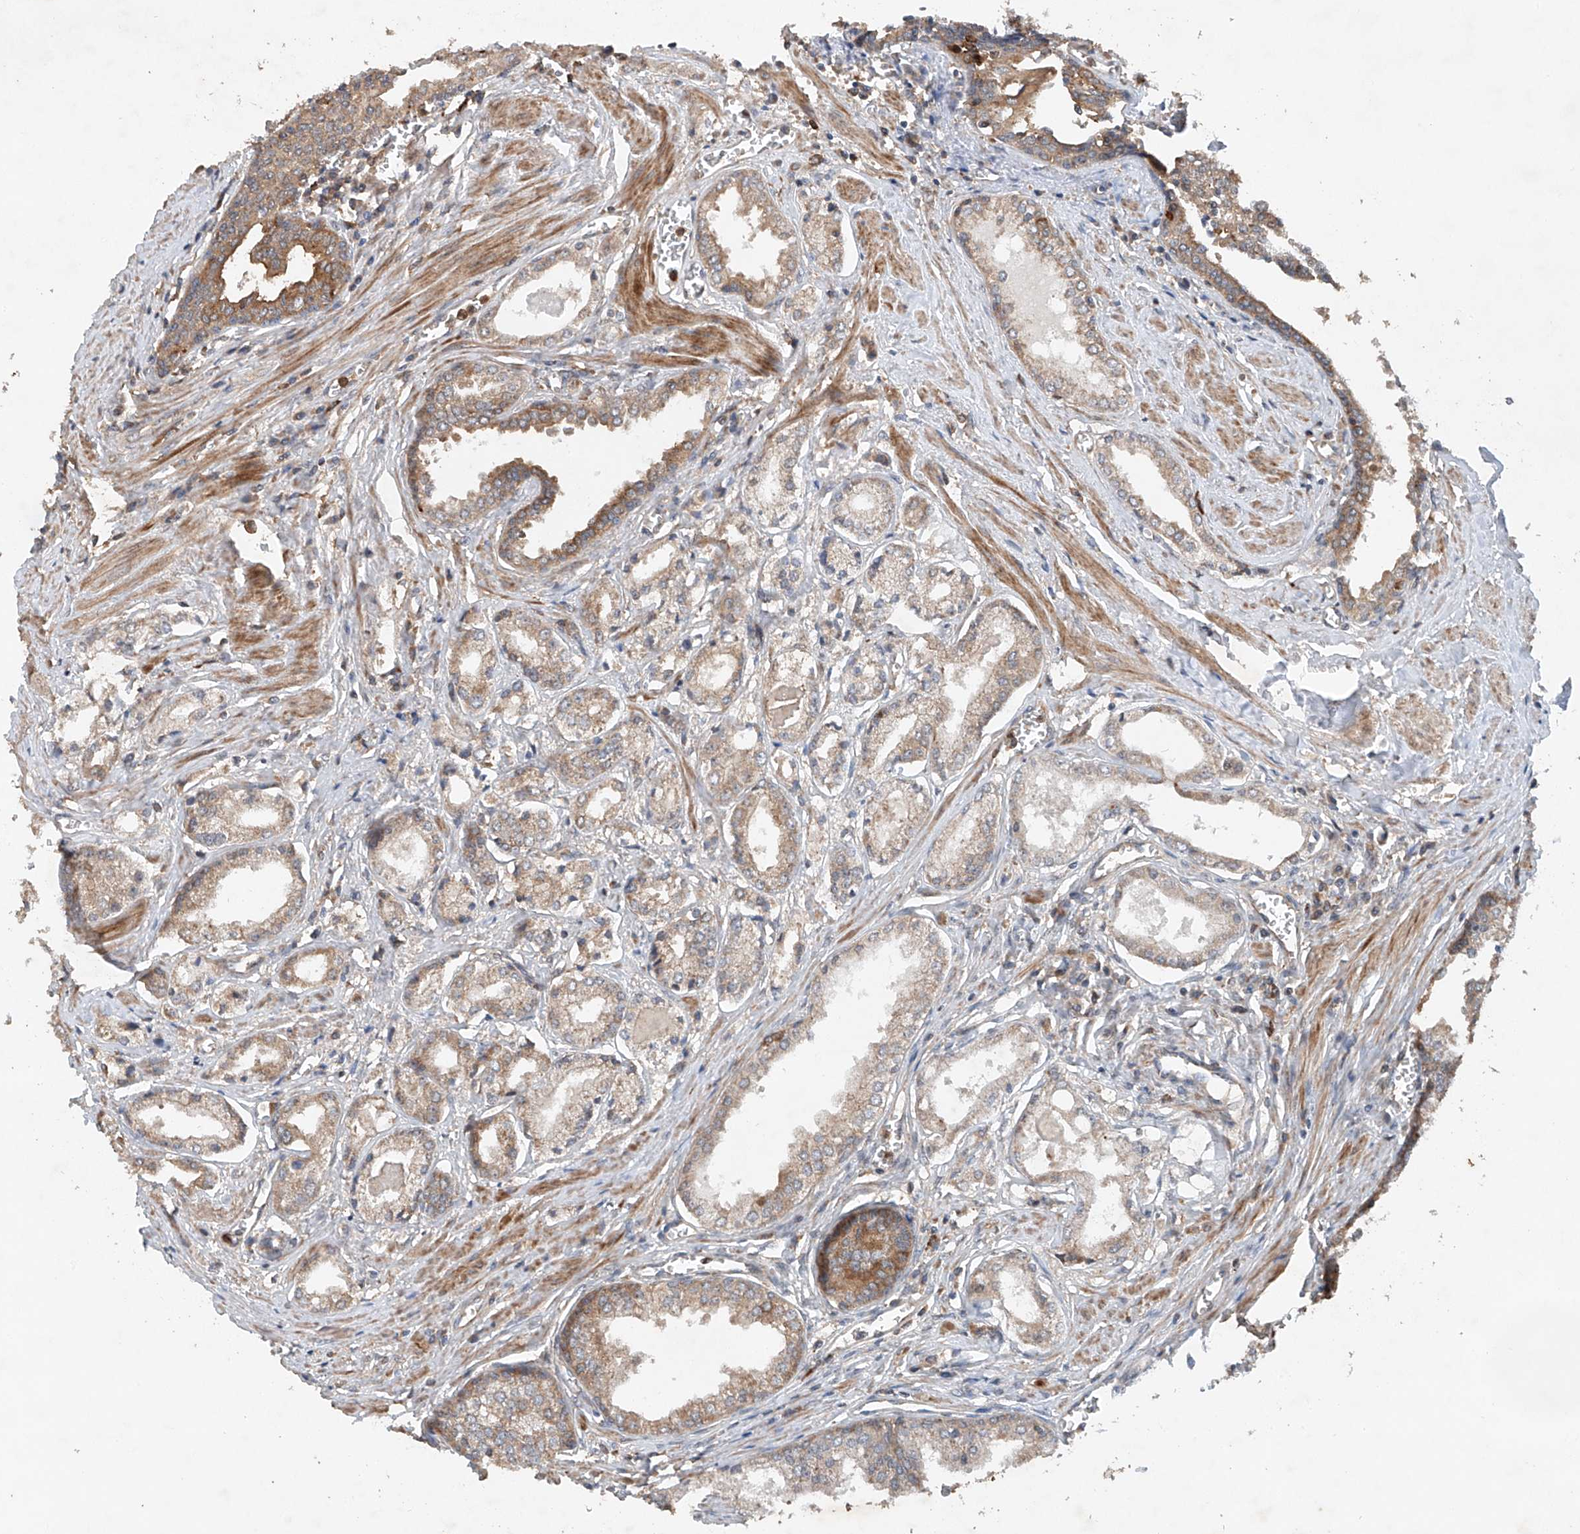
{"staining": {"intensity": "moderate", "quantity": "<25%", "location": "cytoplasmic/membranous"}, "tissue": "prostate cancer", "cell_type": "Tumor cells", "image_type": "cancer", "snomed": [{"axis": "morphology", "description": "Adenocarcinoma, Low grade"}, {"axis": "topography", "description": "Prostate"}], "caption": "Tumor cells show low levels of moderate cytoplasmic/membranous staining in approximately <25% of cells in human adenocarcinoma (low-grade) (prostate).", "gene": "CEP85L", "patient": {"sex": "male", "age": 60}}